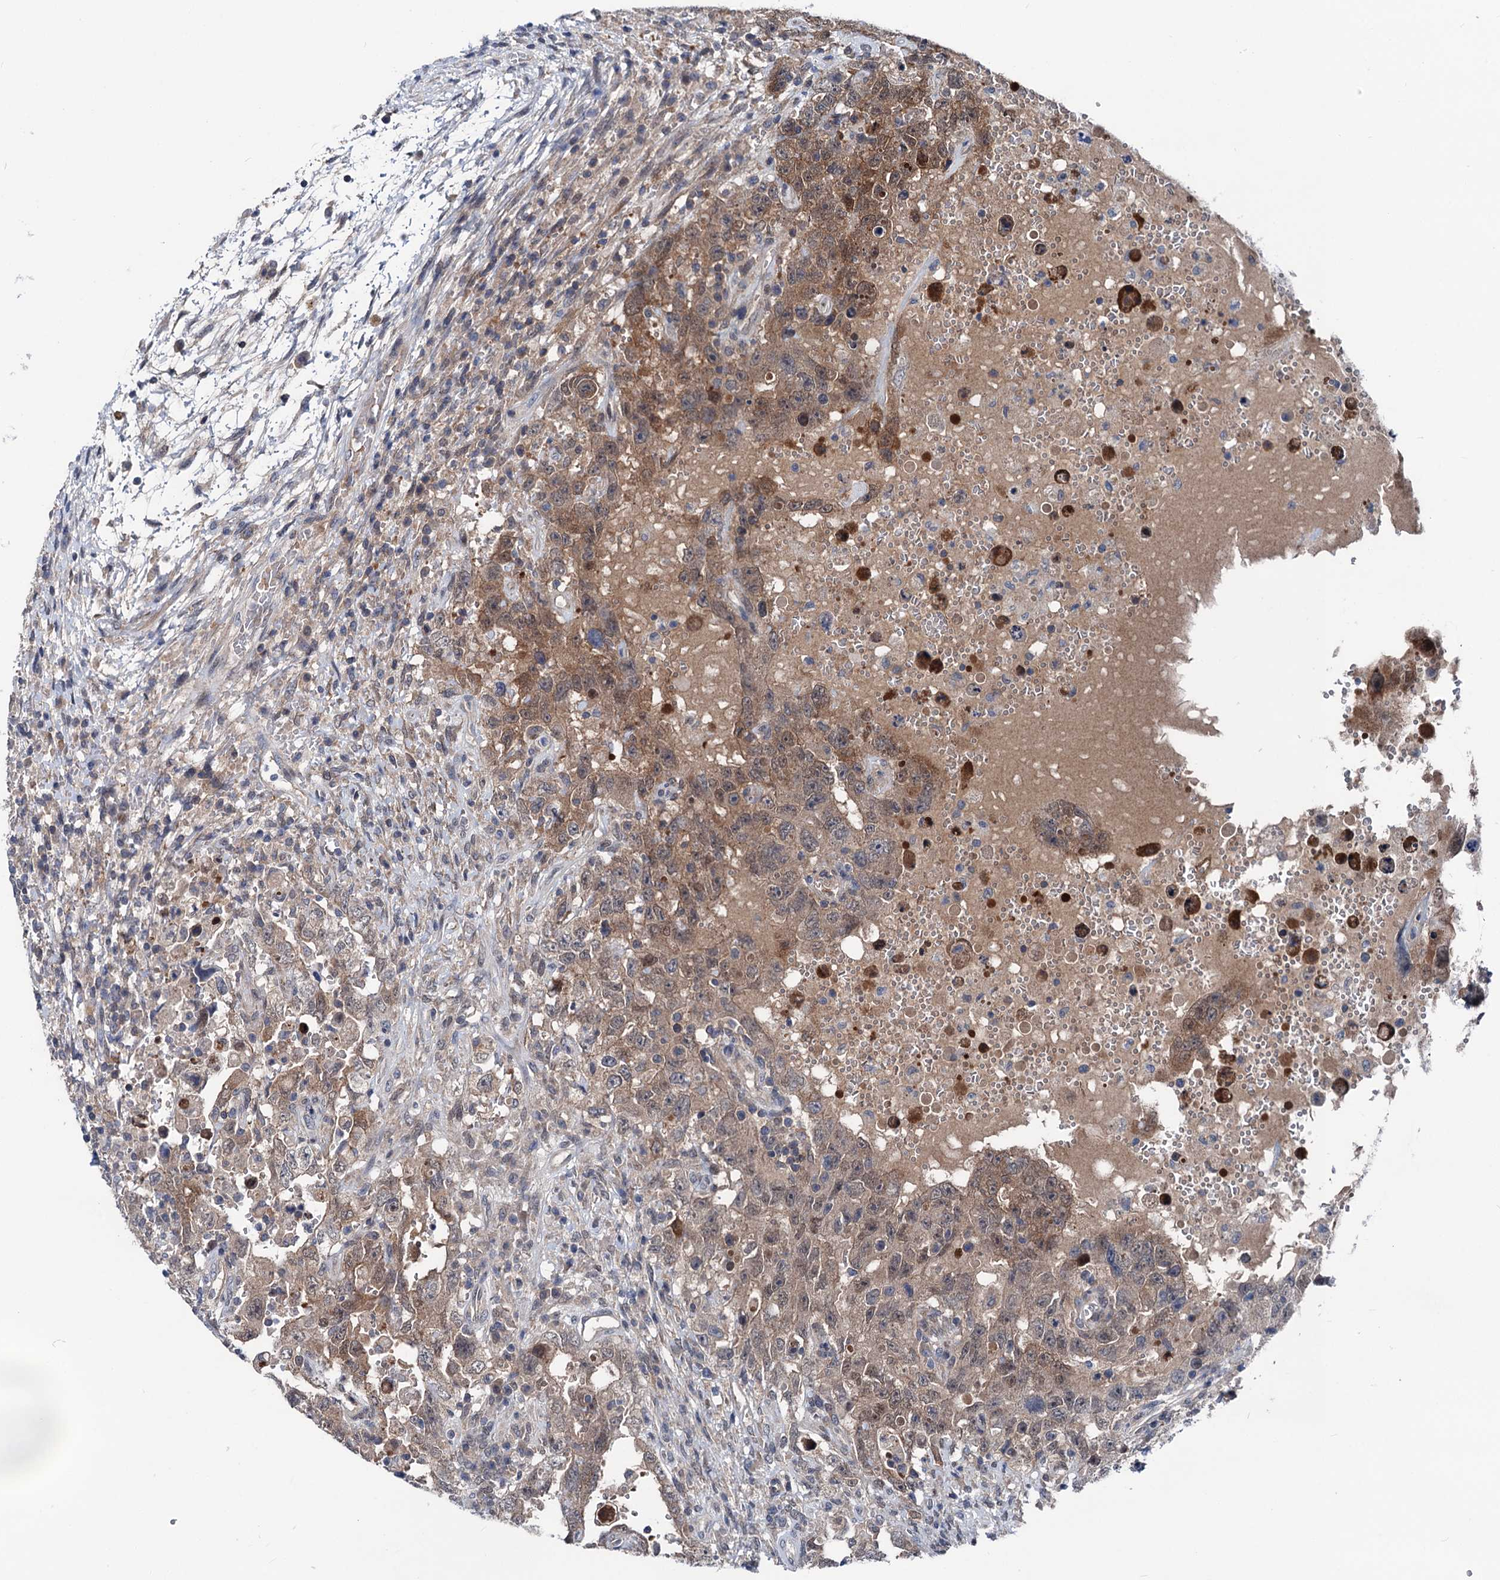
{"staining": {"intensity": "moderate", "quantity": ">75%", "location": "cytoplasmic/membranous,nuclear"}, "tissue": "testis cancer", "cell_type": "Tumor cells", "image_type": "cancer", "snomed": [{"axis": "morphology", "description": "Carcinoma, Embryonal, NOS"}, {"axis": "topography", "description": "Testis"}], "caption": "Brown immunohistochemical staining in human testis cancer shows moderate cytoplasmic/membranous and nuclear positivity in approximately >75% of tumor cells.", "gene": "GLO1", "patient": {"sex": "male", "age": 26}}